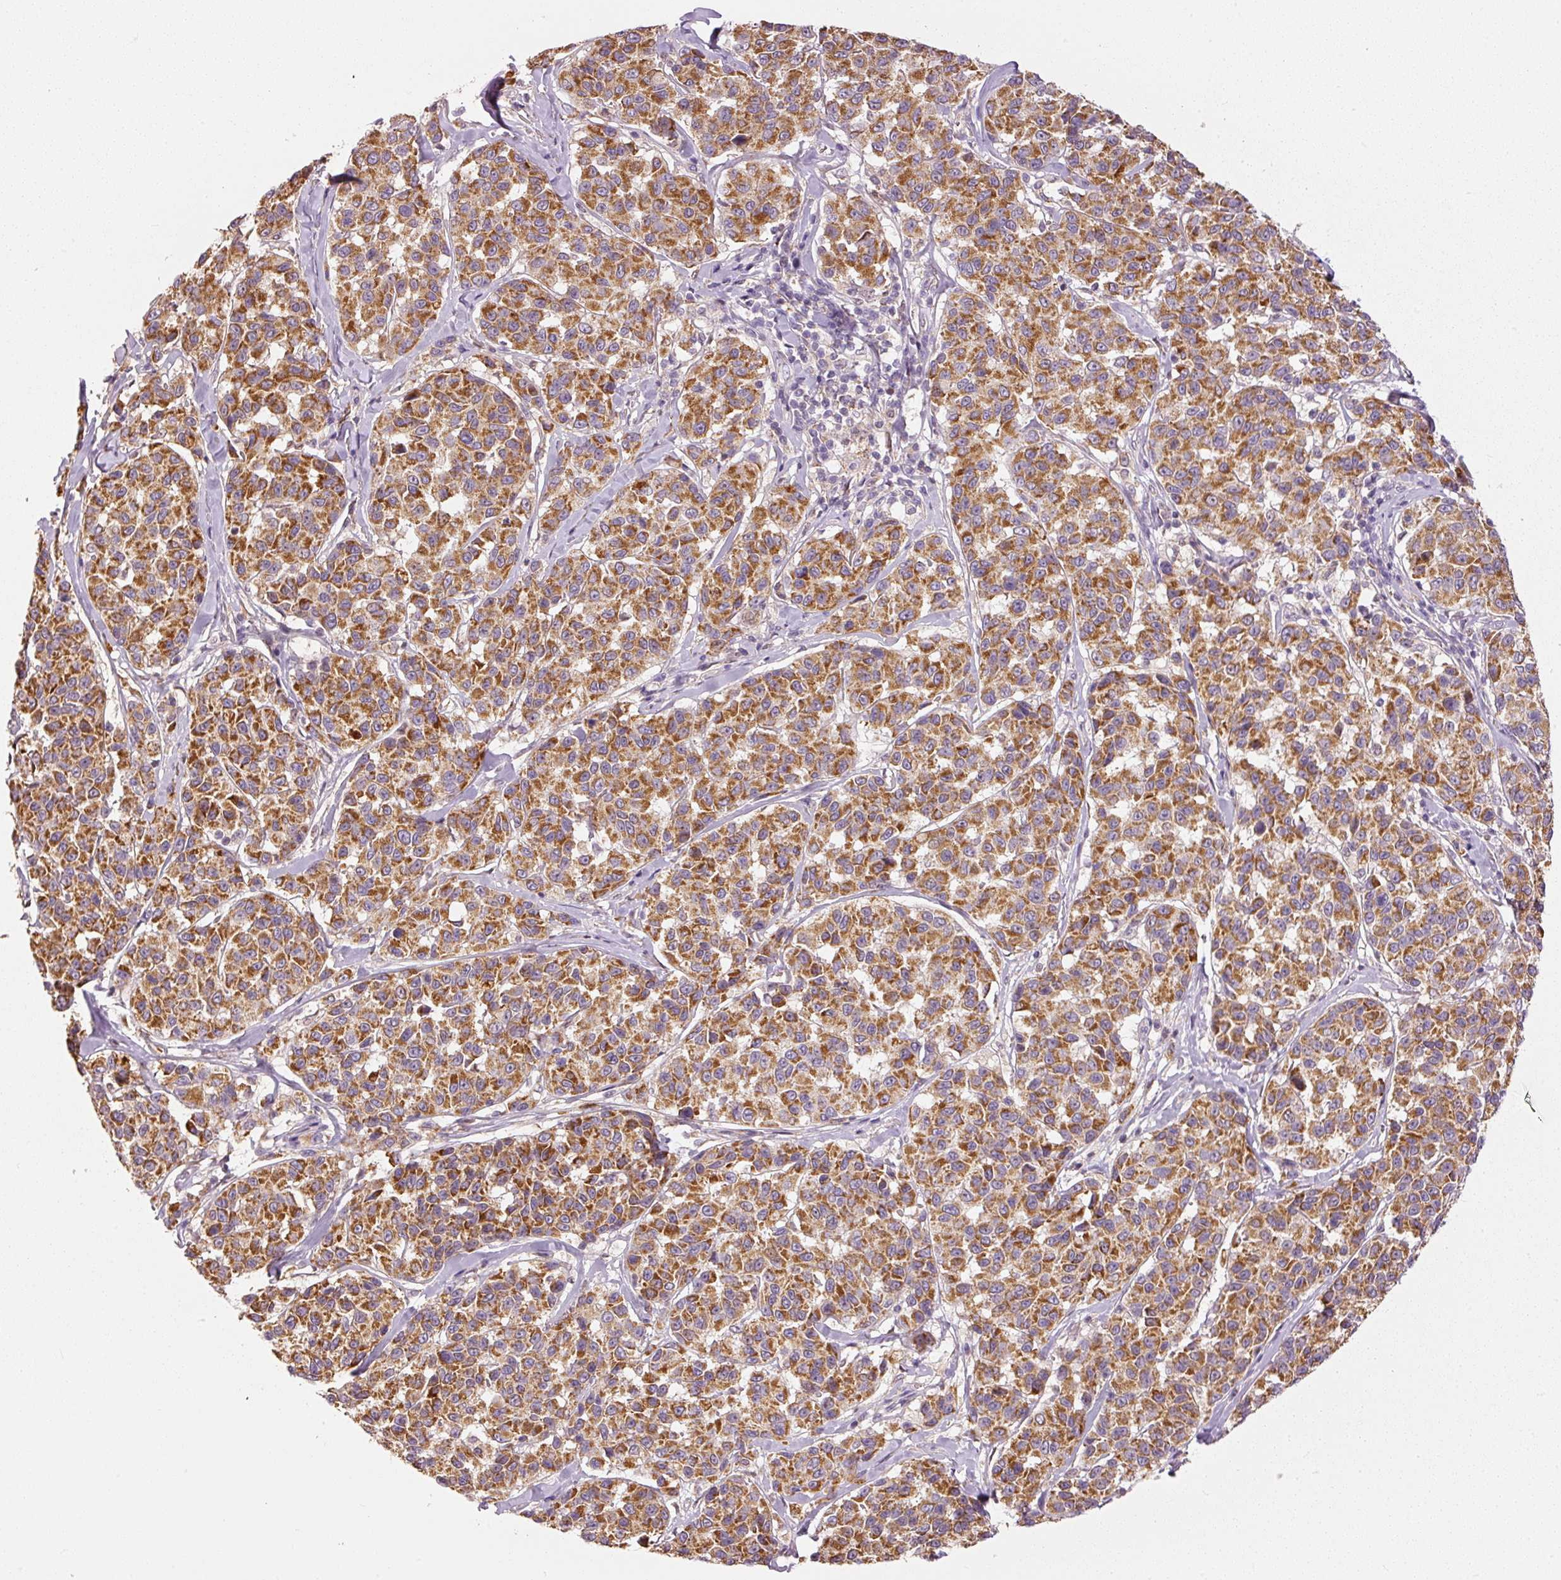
{"staining": {"intensity": "moderate", "quantity": ">75%", "location": "cytoplasmic/membranous"}, "tissue": "melanoma", "cell_type": "Tumor cells", "image_type": "cancer", "snomed": [{"axis": "morphology", "description": "Malignant melanoma, NOS"}, {"axis": "topography", "description": "Skin"}], "caption": "Human melanoma stained for a protein (brown) shows moderate cytoplasmic/membranous positive staining in about >75% of tumor cells.", "gene": "MTHFD1L", "patient": {"sex": "female", "age": 66}}